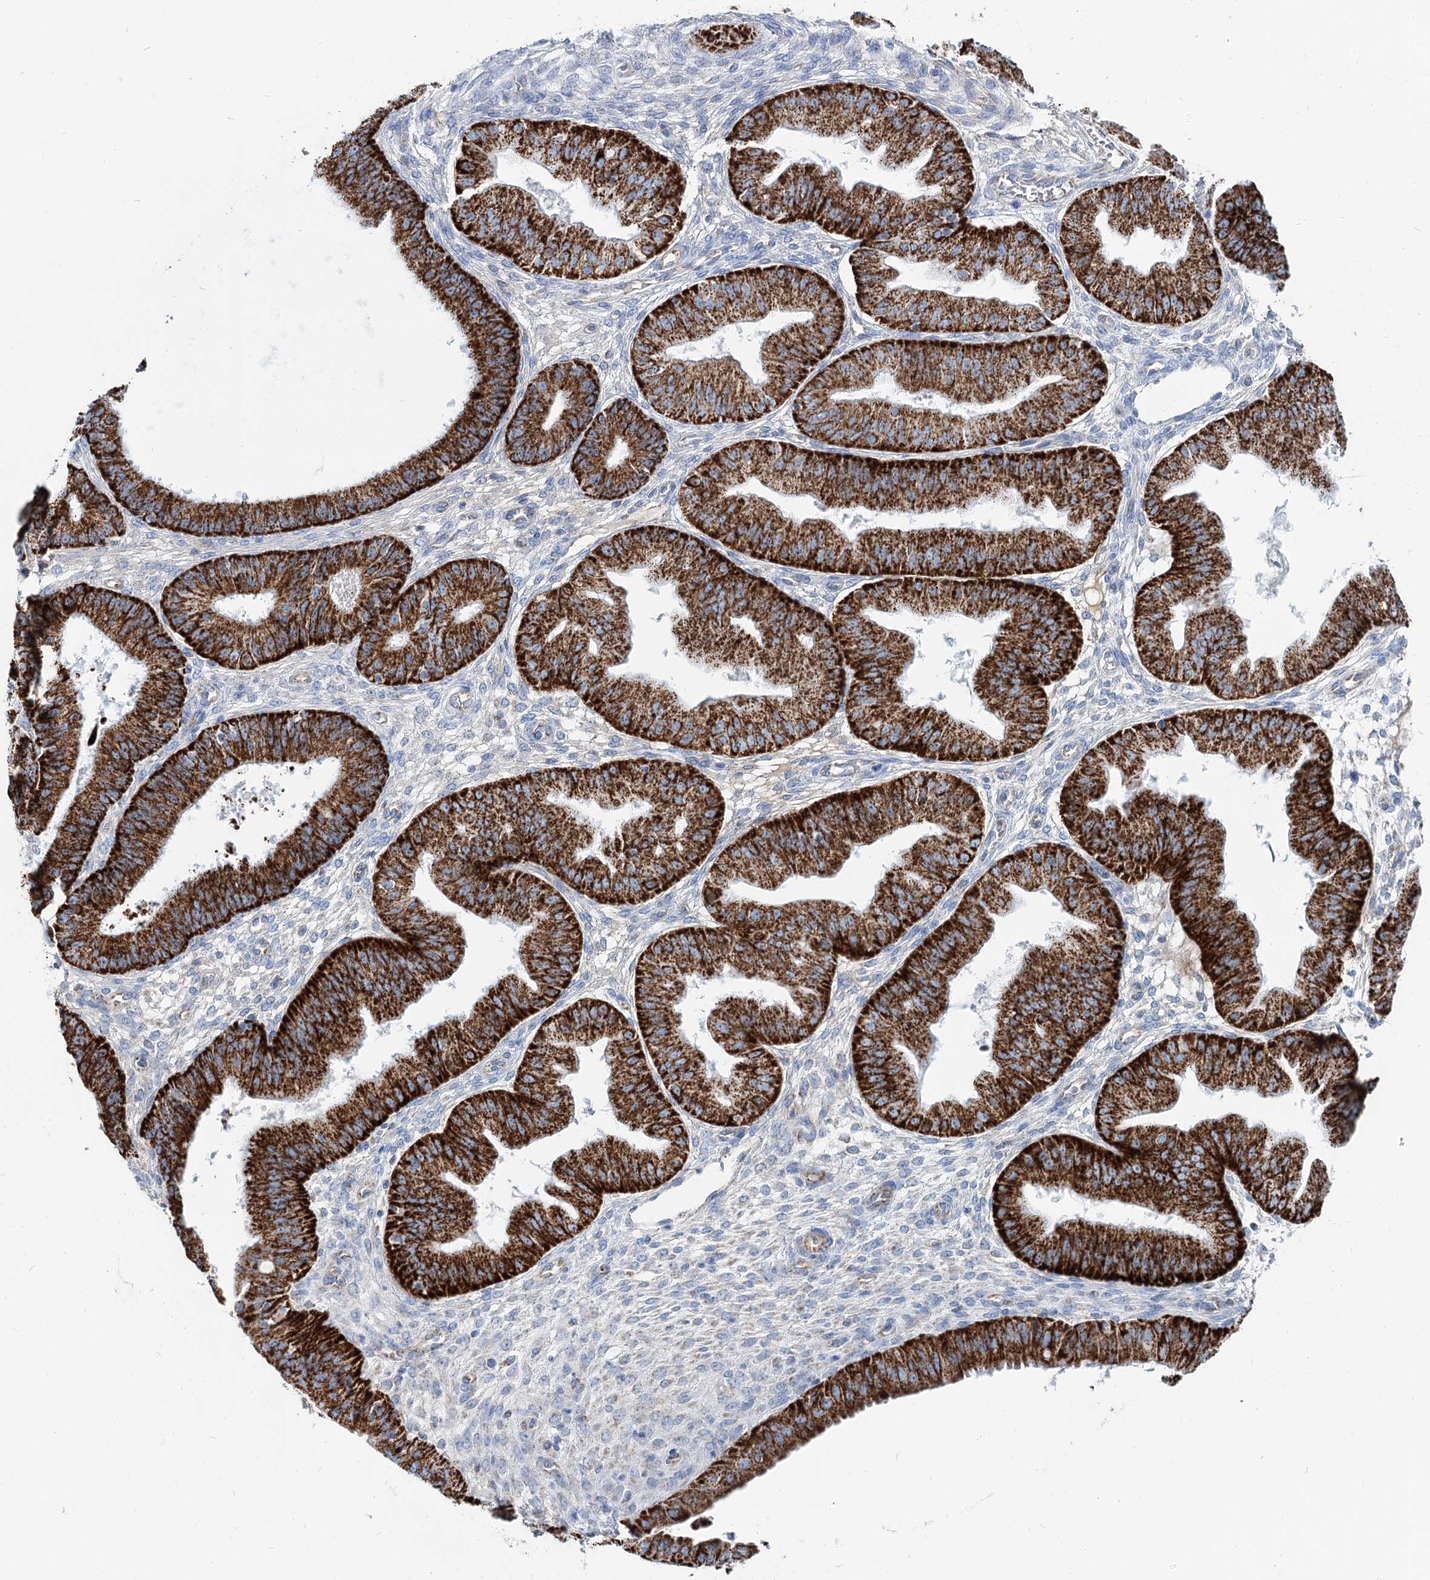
{"staining": {"intensity": "strong", "quantity": ">75%", "location": "cytoplasmic/membranous"}, "tissue": "ovarian cancer", "cell_type": "Tumor cells", "image_type": "cancer", "snomed": [{"axis": "morphology", "description": "Carcinoma, endometroid"}, {"axis": "topography", "description": "Appendix"}, {"axis": "topography", "description": "Ovary"}], "caption": "A photomicrograph showing strong cytoplasmic/membranous expression in about >75% of tumor cells in ovarian cancer, as visualized by brown immunohistochemical staining.", "gene": "MCCC2", "patient": {"sex": "female", "age": 42}}